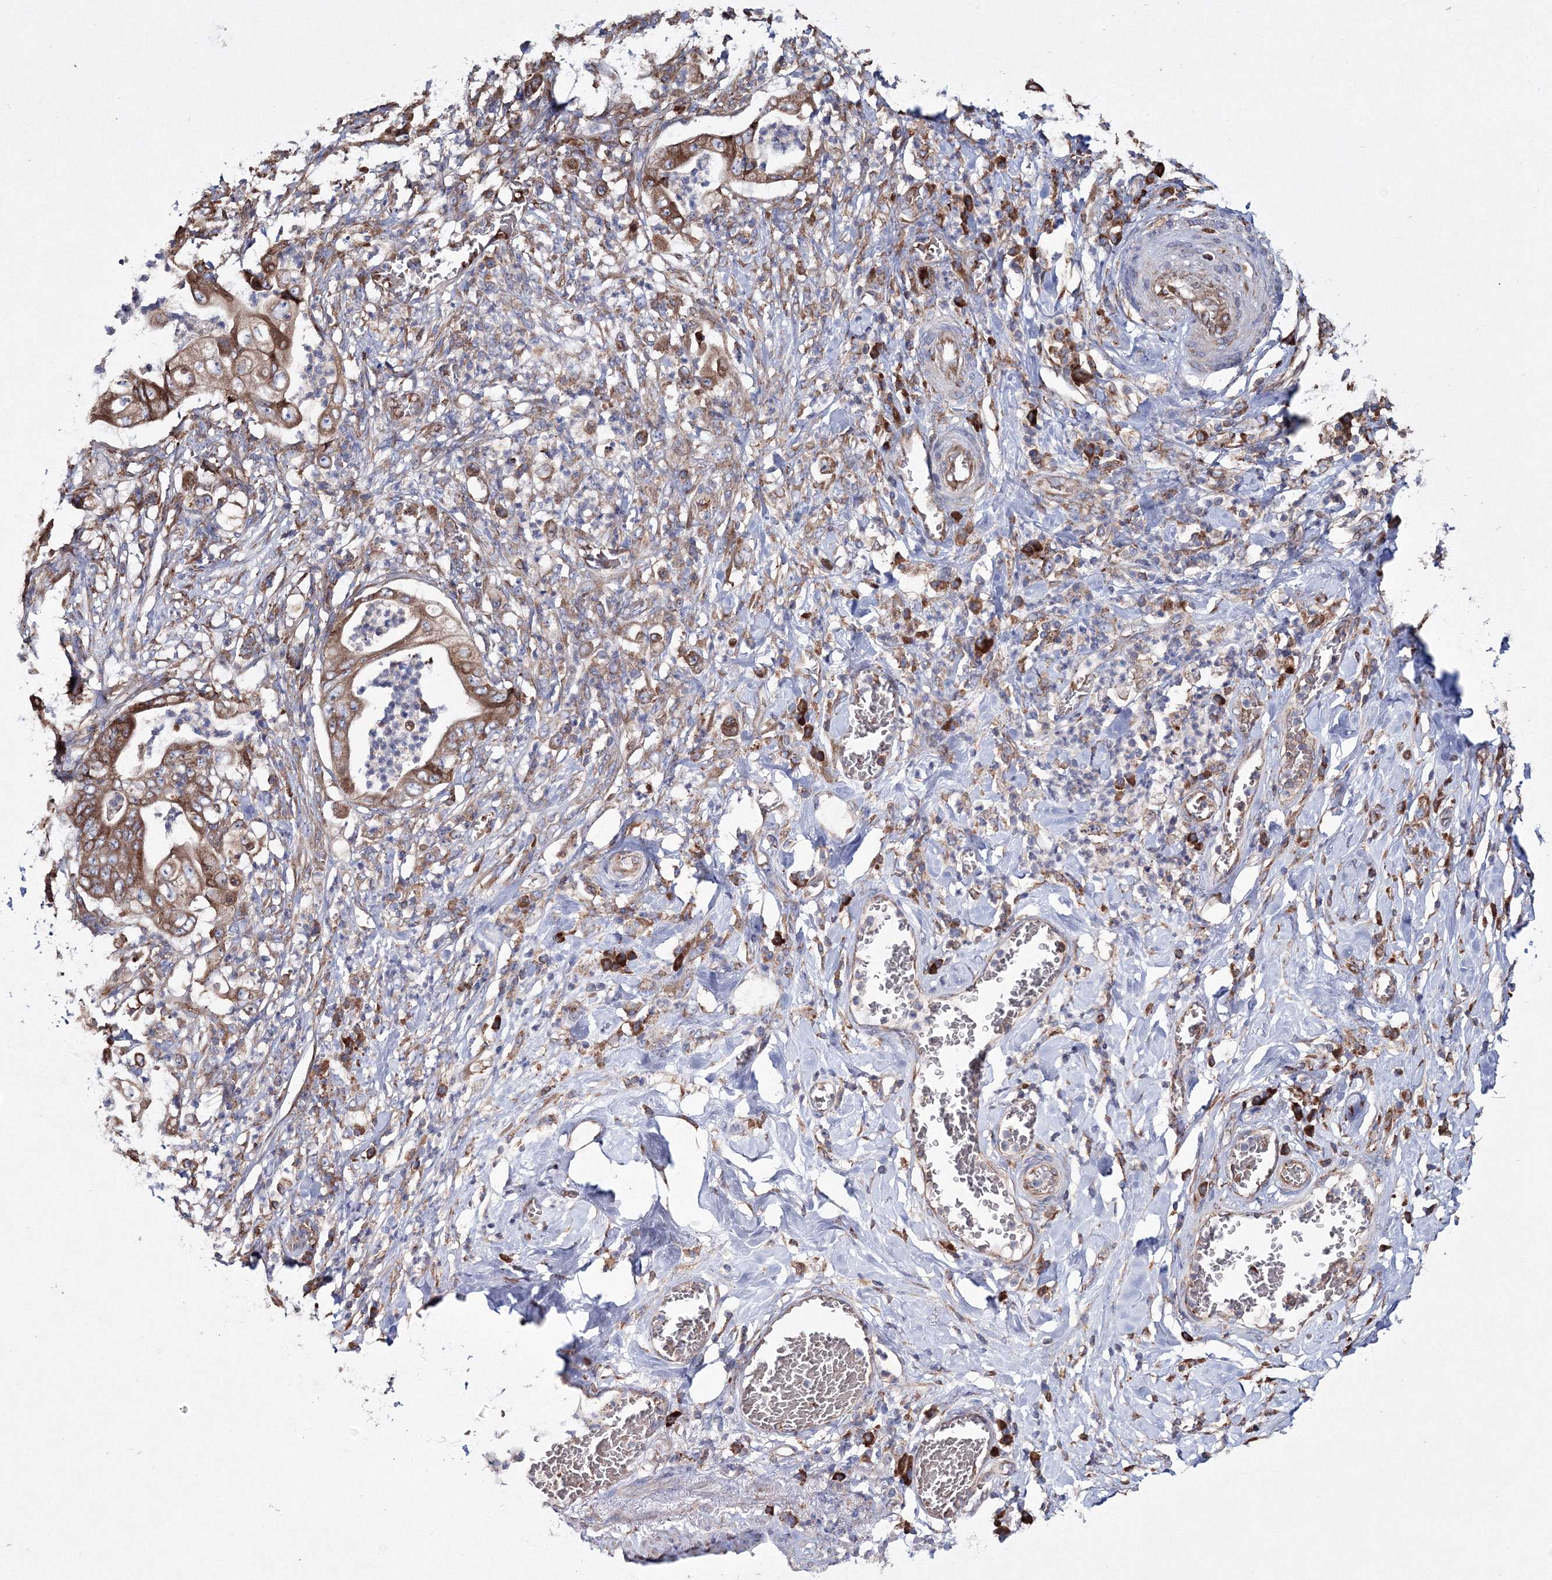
{"staining": {"intensity": "moderate", "quantity": ">75%", "location": "cytoplasmic/membranous"}, "tissue": "stomach cancer", "cell_type": "Tumor cells", "image_type": "cancer", "snomed": [{"axis": "morphology", "description": "Adenocarcinoma, NOS"}, {"axis": "topography", "description": "Stomach"}], "caption": "High-power microscopy captured an IHC image of adenocarcinoma (stomach), revealing moderate cytoplasmic/membranous positivity in about >75% of tumor cells.", "gene": "VPS8", "patient": {"sex": "female", "age": 73}}